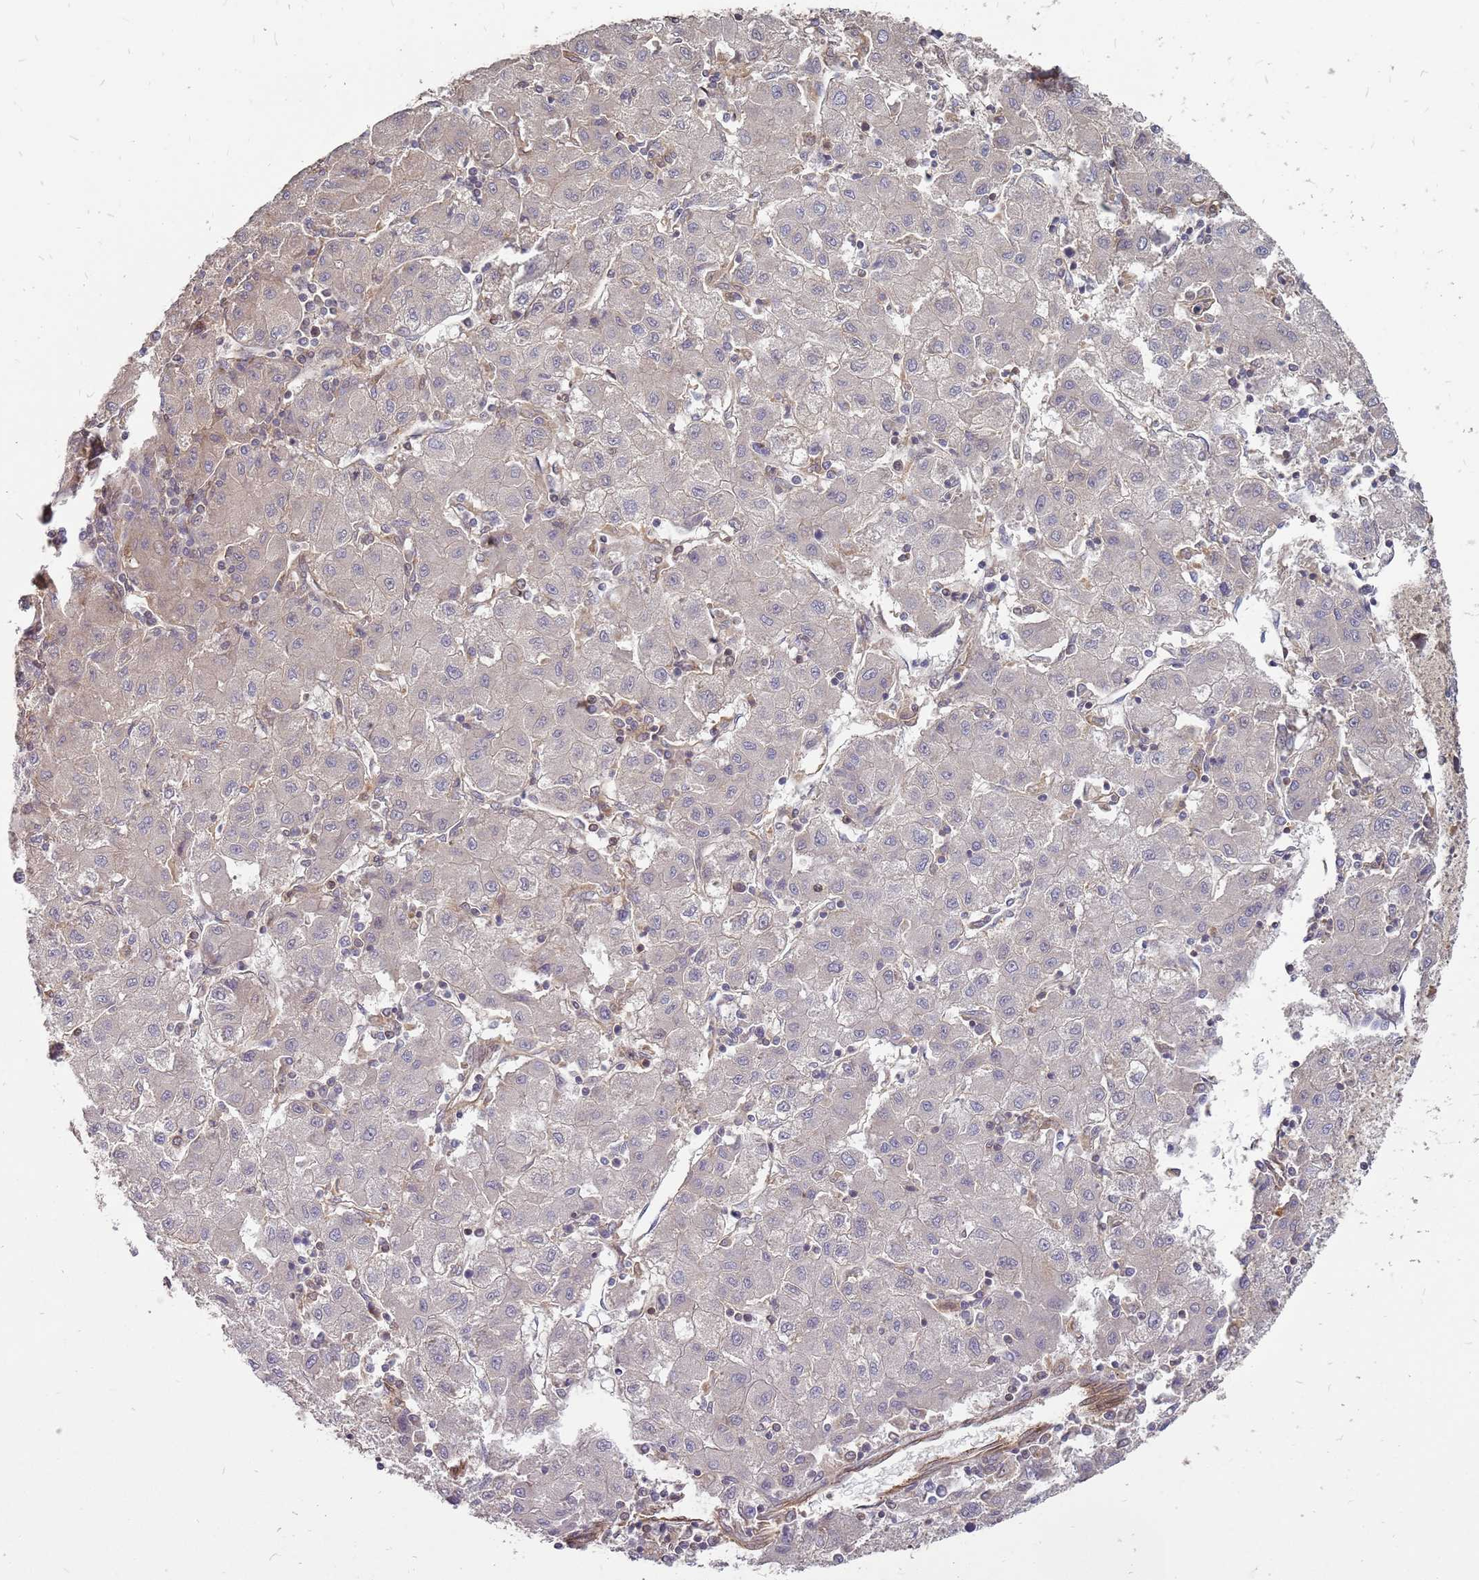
{"staining": {"intensity": "negative", "quantity": "none", "location": "none"}, "tissue": "liver cancer", "cell_type": "Tumor cells", "image_type": "cancer", "snomed": [{"axis": "morphology", "description": "Carcinoma, Hepatocellular, NOS"}, {"axis": "topography", "description": "Liver"}], "caption": "This is a photomicrograph of IHC staining of liver cancer (hepatocellular carcinoma), which shows no expression in tumor cells. The staining is performed using DAB (3,3'-diaminobenzidine) brown chromogen with nuclei counter-stained in using hematoxylin.", "gene": "NUDT14", "patient": {"sex": "male", "age": 72}}